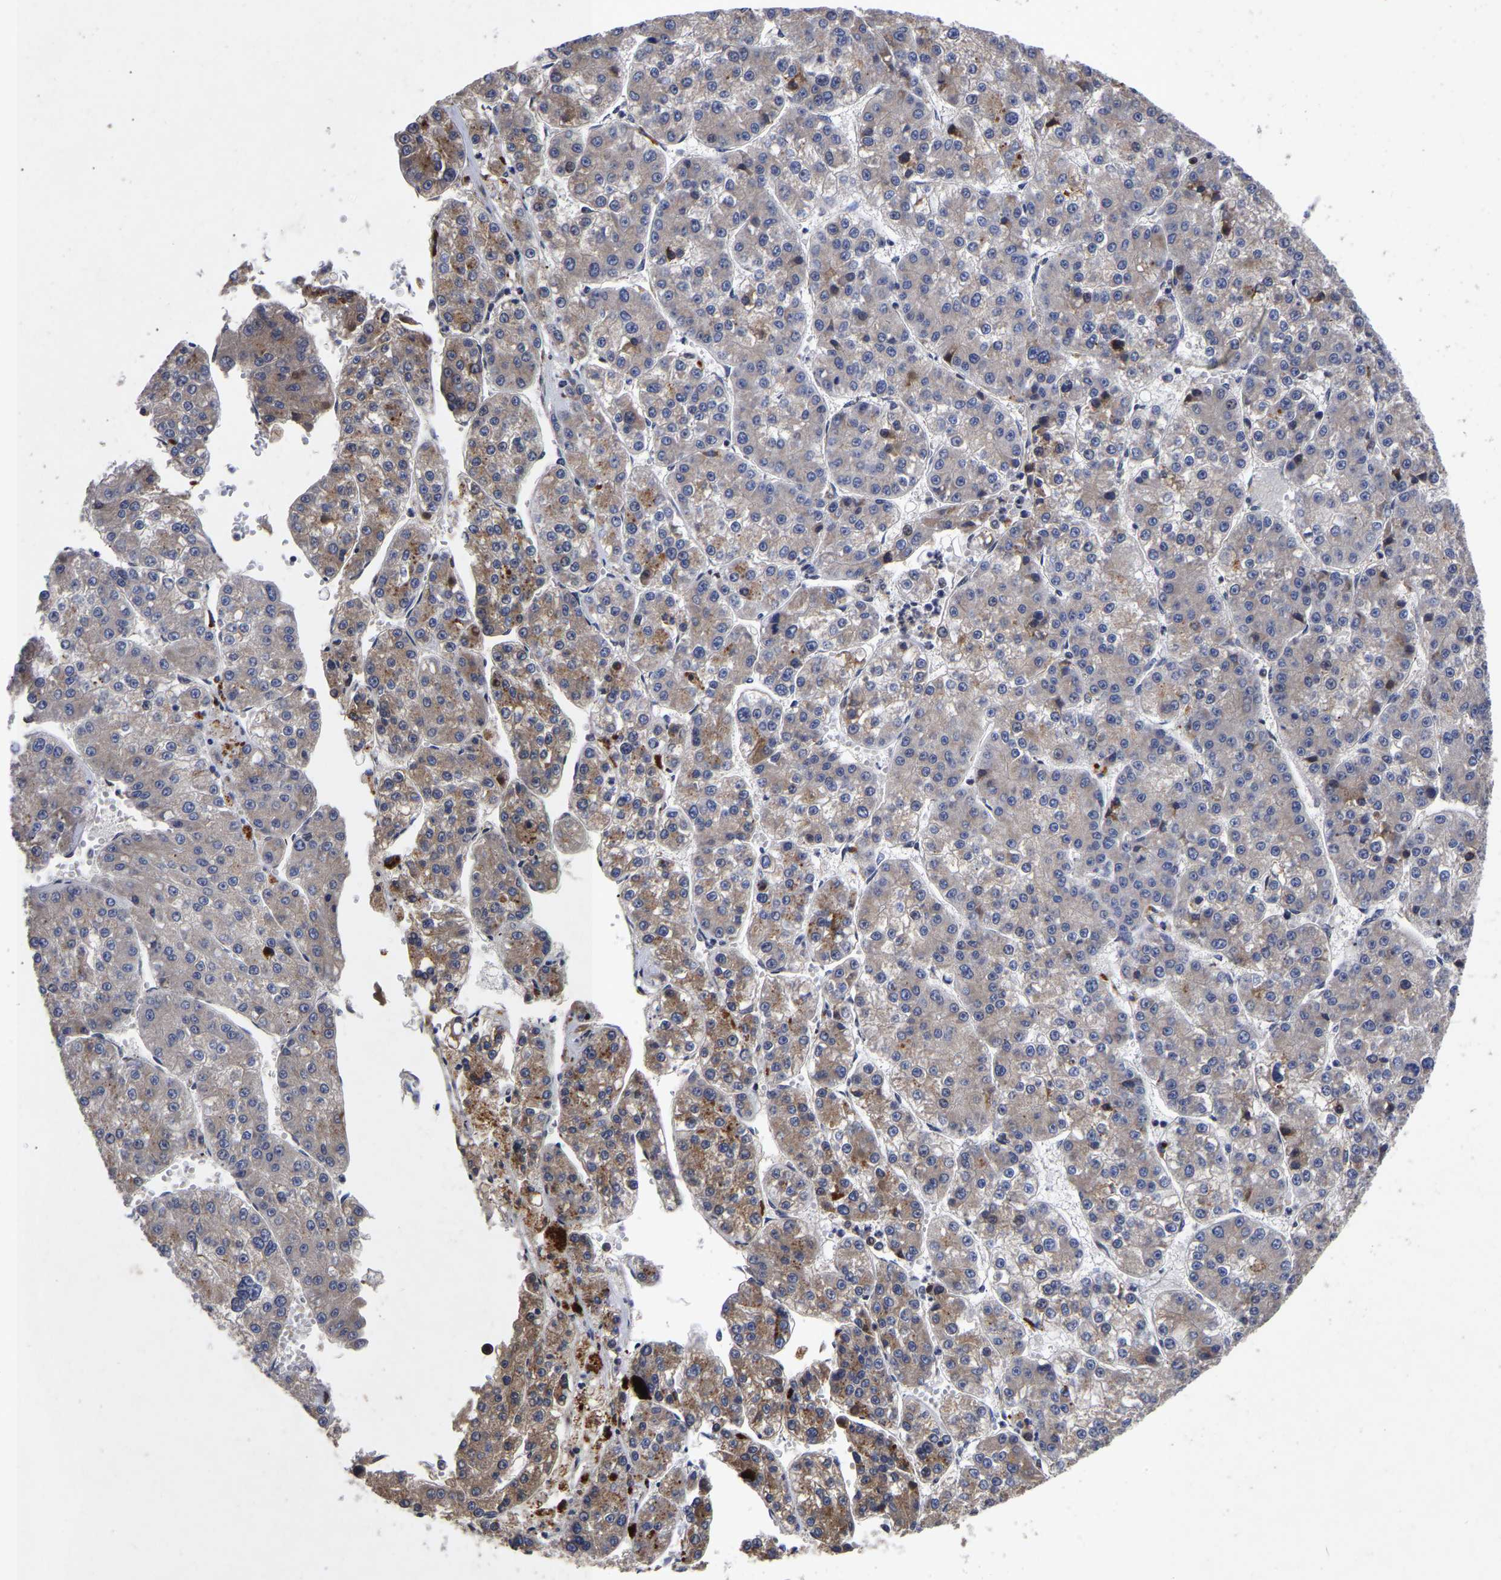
{"staining": {"intensity": "weak", "quantity": "25%-75%", "location": "cytoplasmic/membranous"}, "tissue": "liver cancer", "cell_type": "Tumor cells", "image_type": "cancer", "snomed": [{"axis": "morphology", "description": "Carcinoma, Hepatocellular, NOS"}, {"axis": "topography", "description": "Liver"}], "caption": "This is an image of immunohistochemistry (IHC) staining of liver cancer, which shows weak expression in the cytoplasmic/membranous of tumor cells.", "gene": "JUNB", "patient": {"sex": "female", "age": 73}}